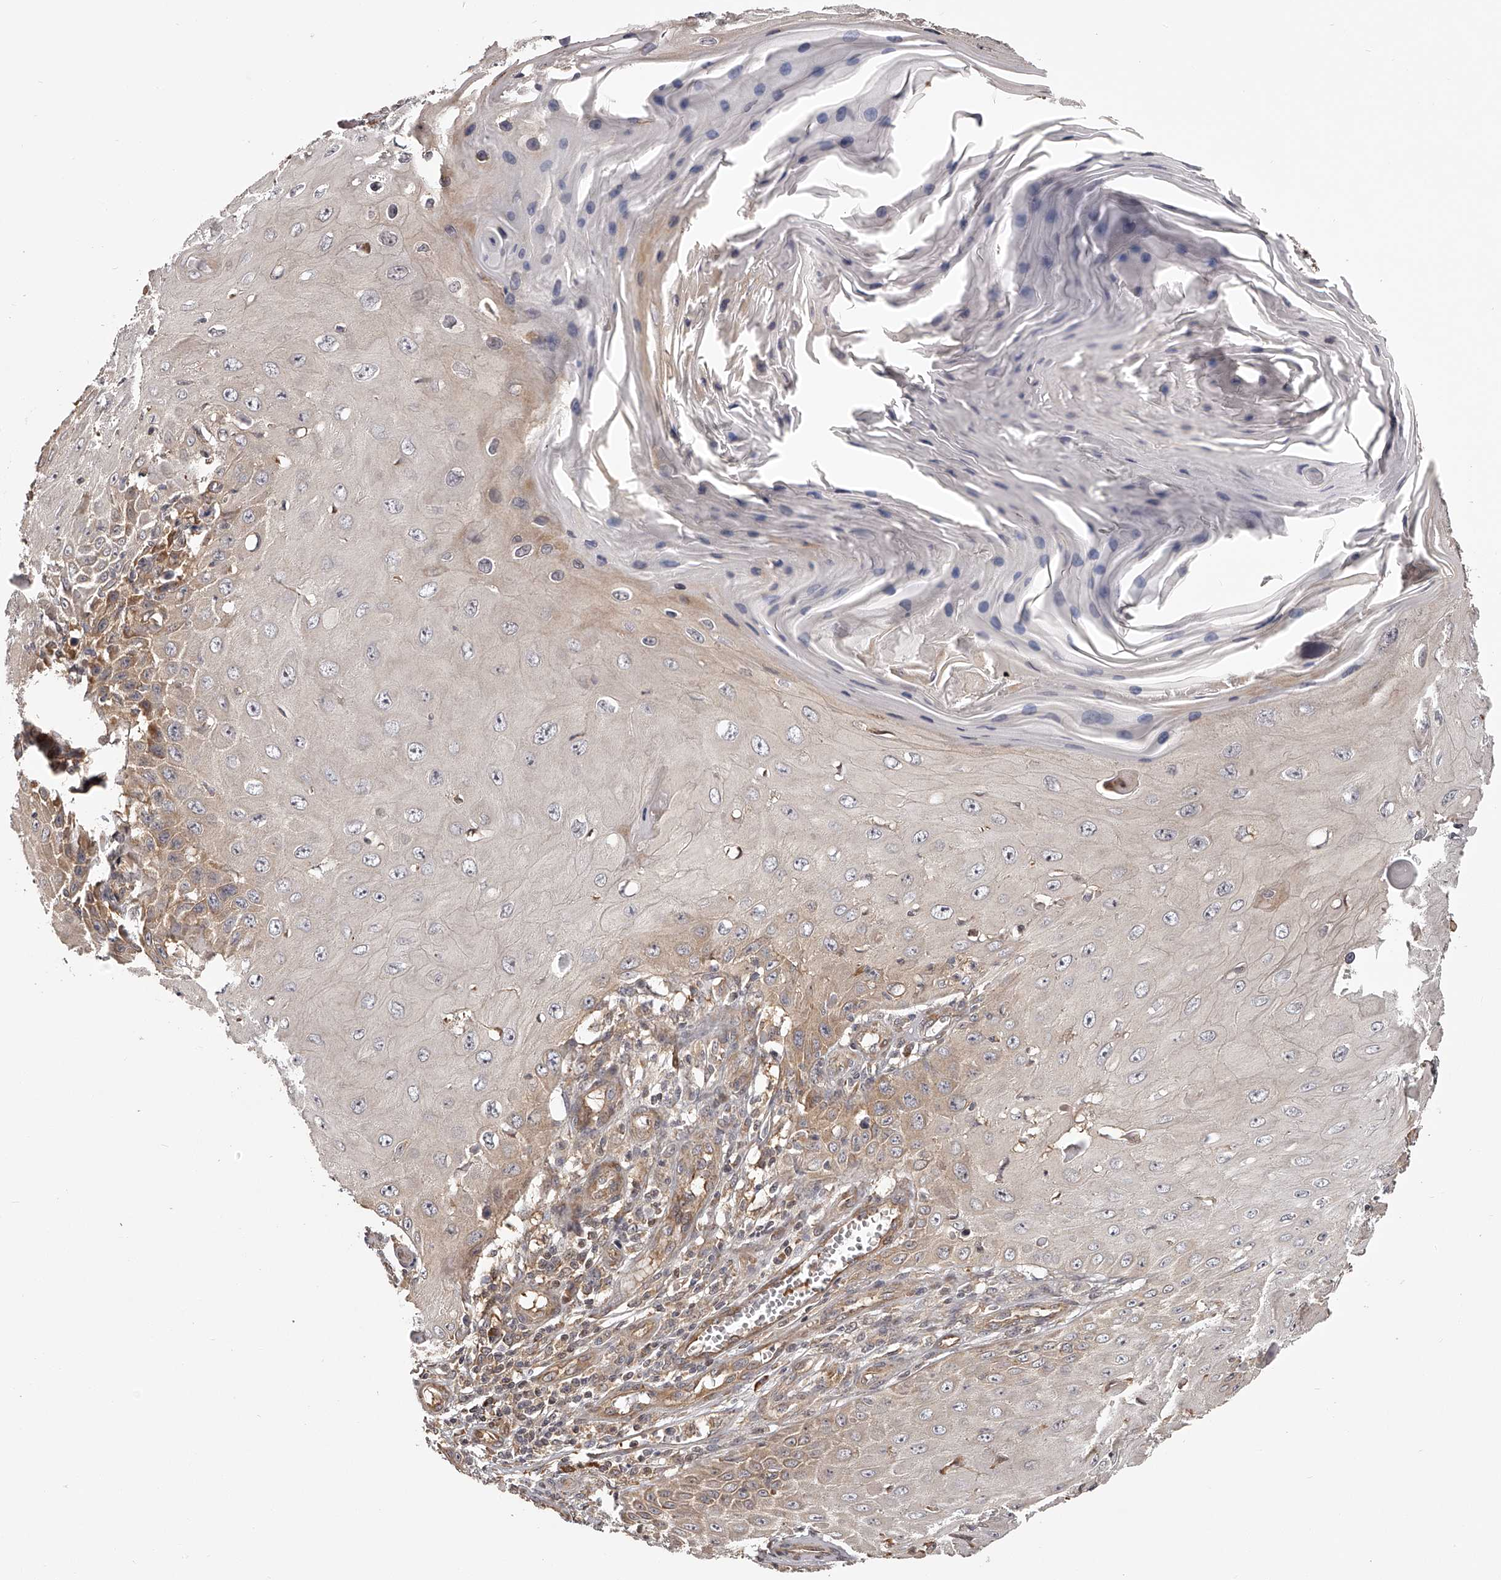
{"staining": {"intensity": "weak", "quantity": "<25%", "location": "cytoplasmic/membranous"}, "tissue": "skin cancer", "cell_type": "Tumor cells", "image_type": "cancer", "snomed": [{"axis": "morphology", "description": "Squamous cell carcinoma, NOS"}, {"axis": "topography", "description": "Skin"}], "caption": "Histopathology image shows no protein expression in tumor cells of skin cancer (squamous cell carcinoma) tissue.", "gene": "ZNF582", "patient": {"sex": "female", "age": 73}}